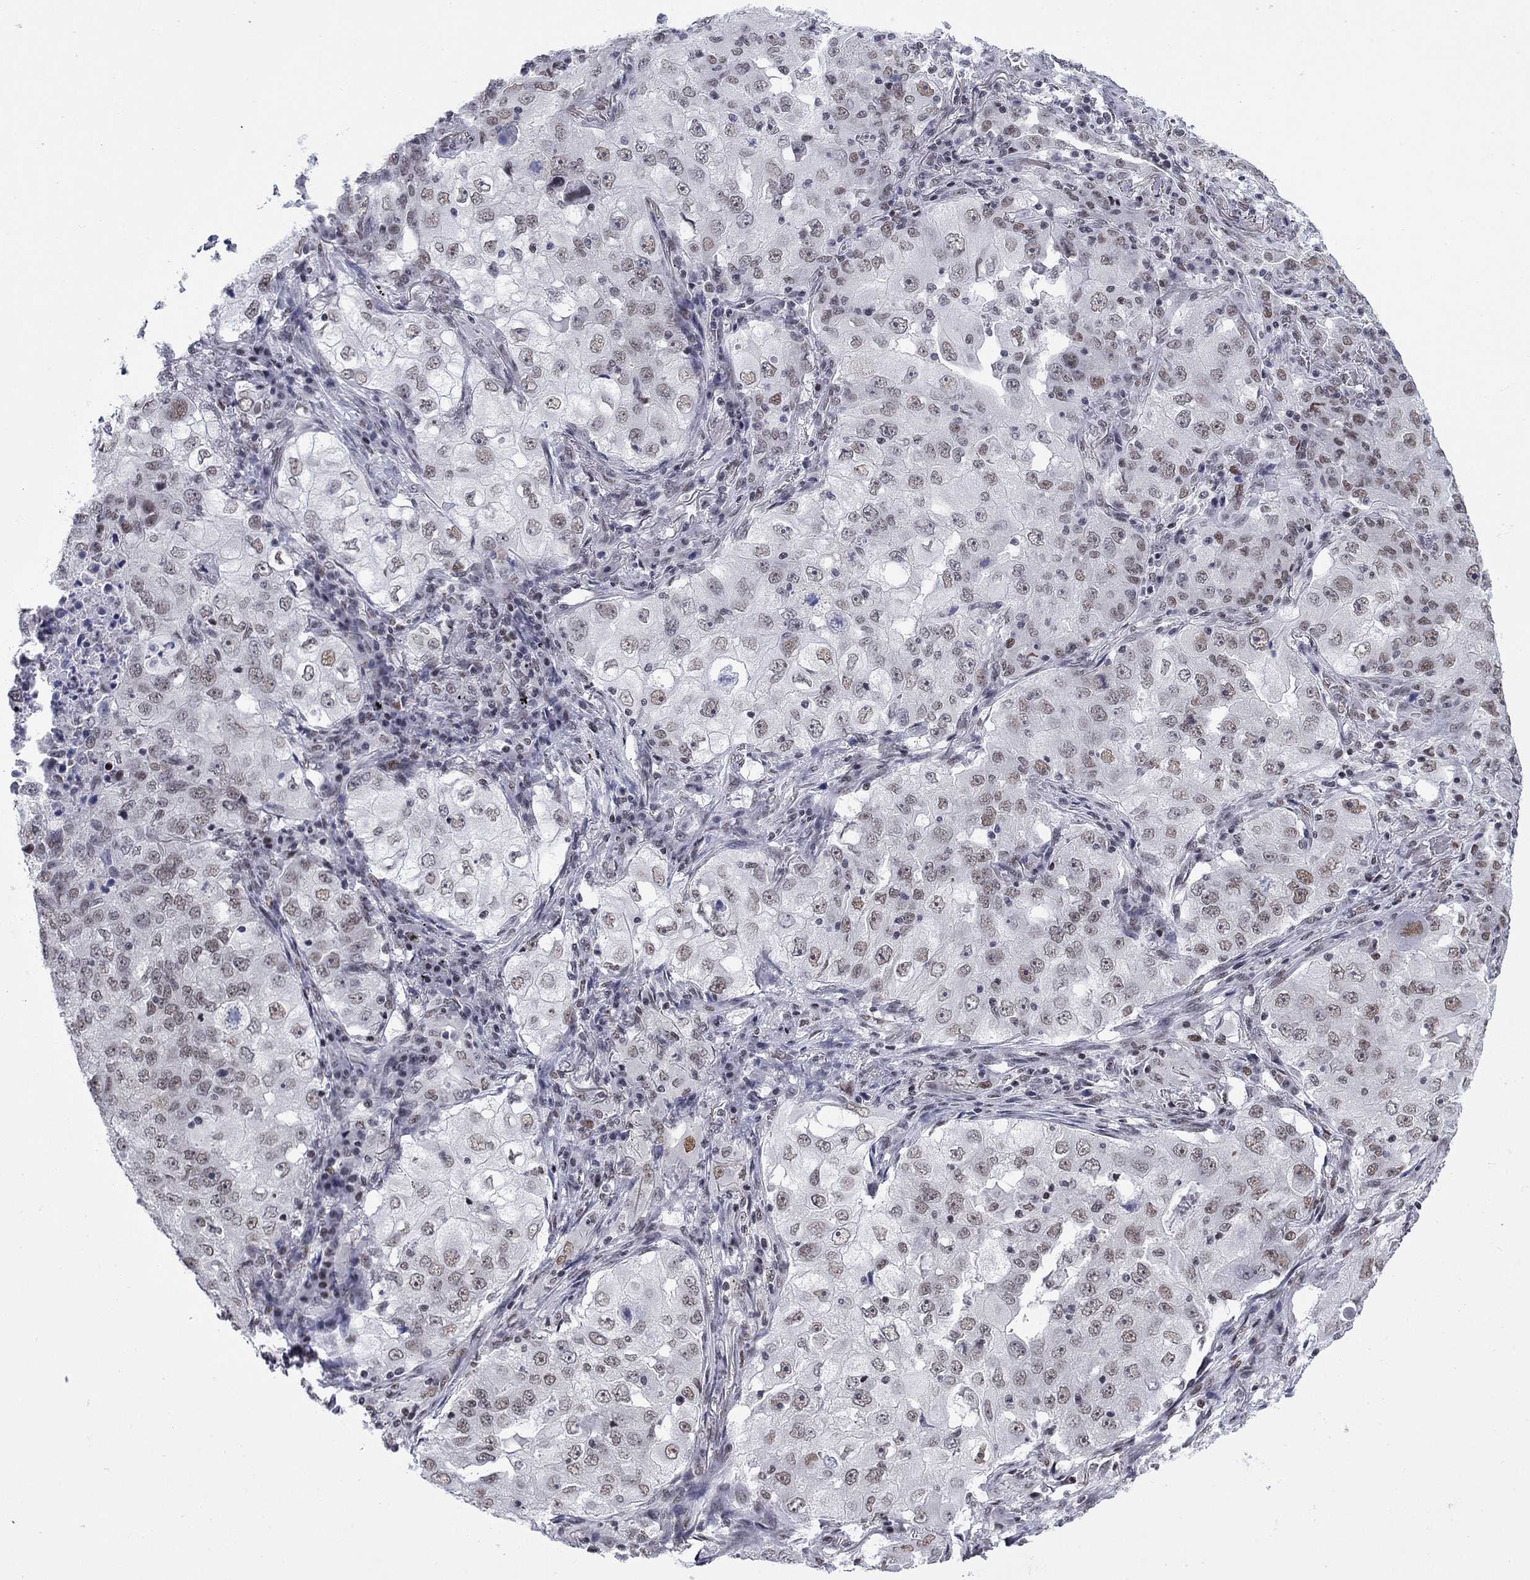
{"staining": {"intensity": "weak", "quantity": "25%-75%", "location": "nuclear"}, "tissue": "lung cancer", "cell_type": "Tumor cells", "image_type": "cancer", "snomed": [{"axis": "morphology", "description": "Adenocarcinoma, NOS"}, {"axis": "topography", "description": "Lung"}], "caption": "Tumor cells display low levels of weak nuclear positivity in about 25%-75% of cells in lung cancer.", "gene": "NPAS3", "patient": {"sex": "female", "age": 61}}